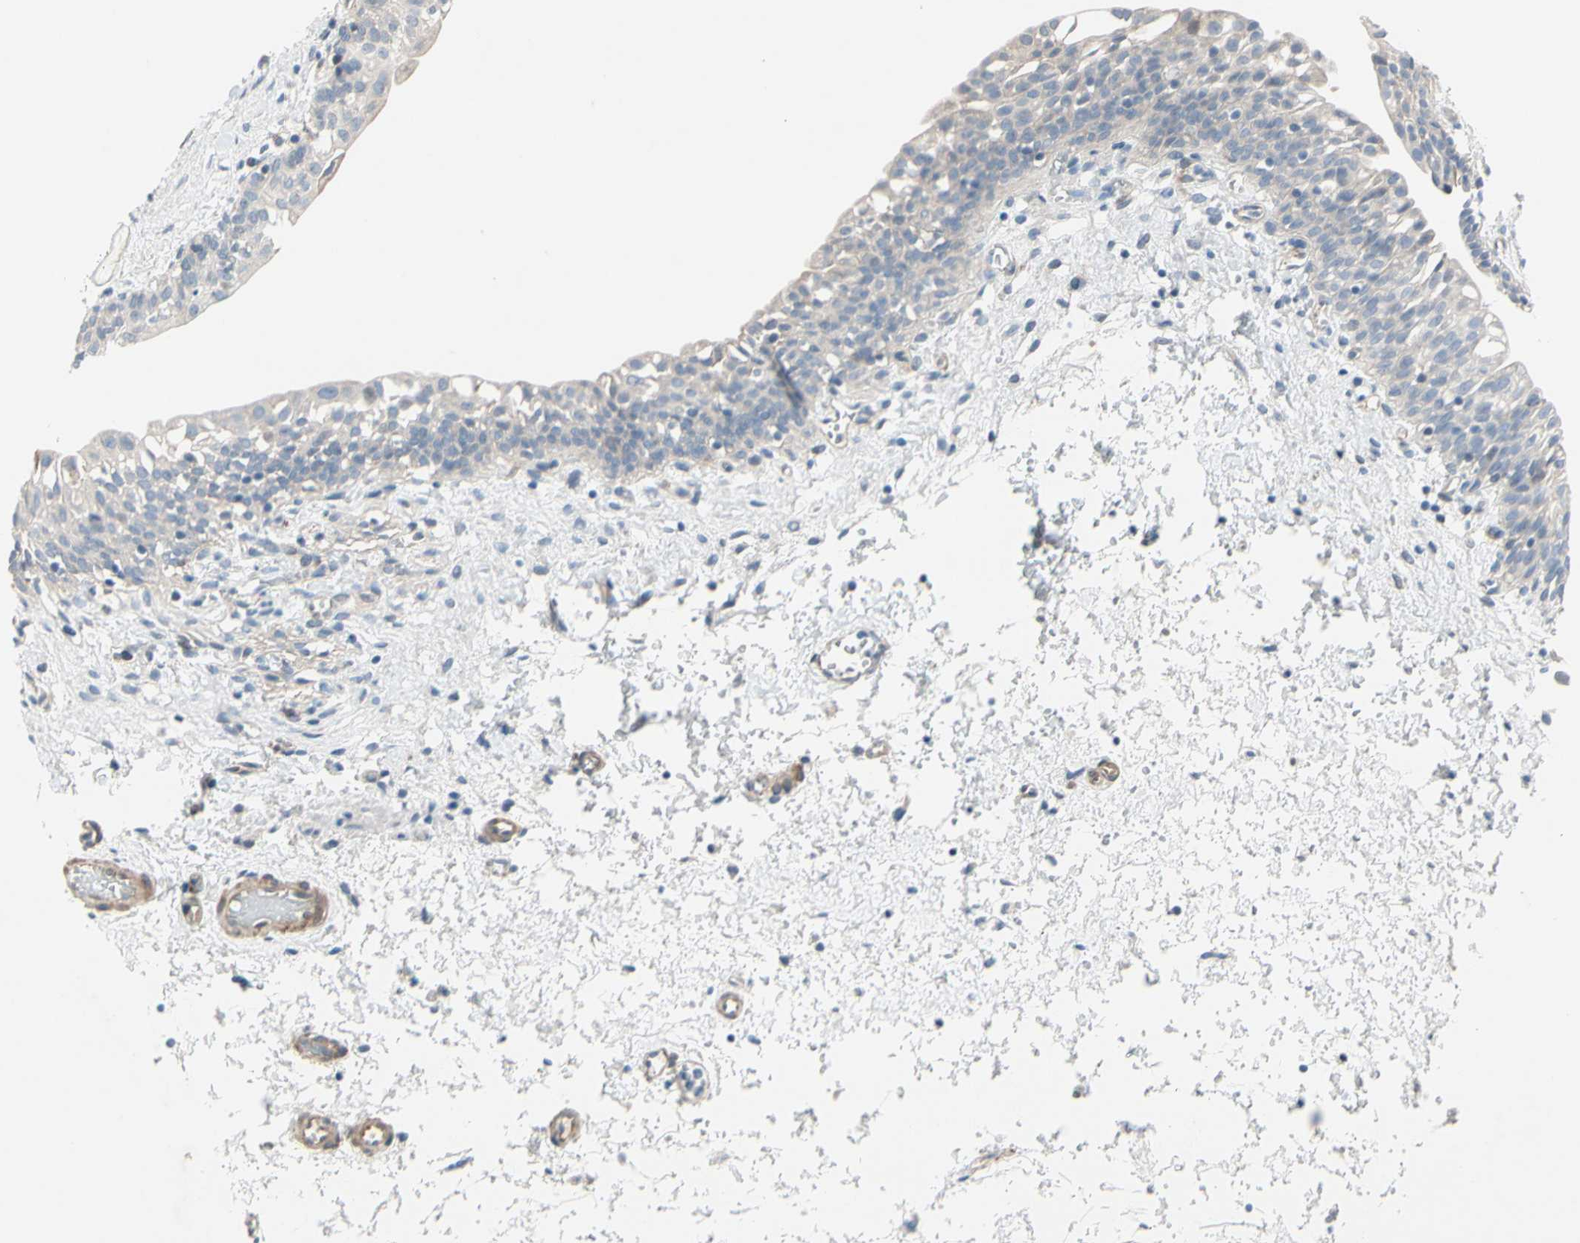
{"staining": {"intensity": "negative", "quantity": "none", "location": "none"}, "tissue": "urinary bladder", "cell_type": "Urothelial cells", "image_type": "normal", "snomed": [{"axis": "morphology", "description": "Normal tissue, NOS"}, {"axis": "topography", "description": "Urinary bladder"}], "caption": "Immunohistochemistry of unremarkable urinary bladder displays no expression in urothelial cells.", "gene": "MAP2", "patient": {"sex": "male", "age": 55}}